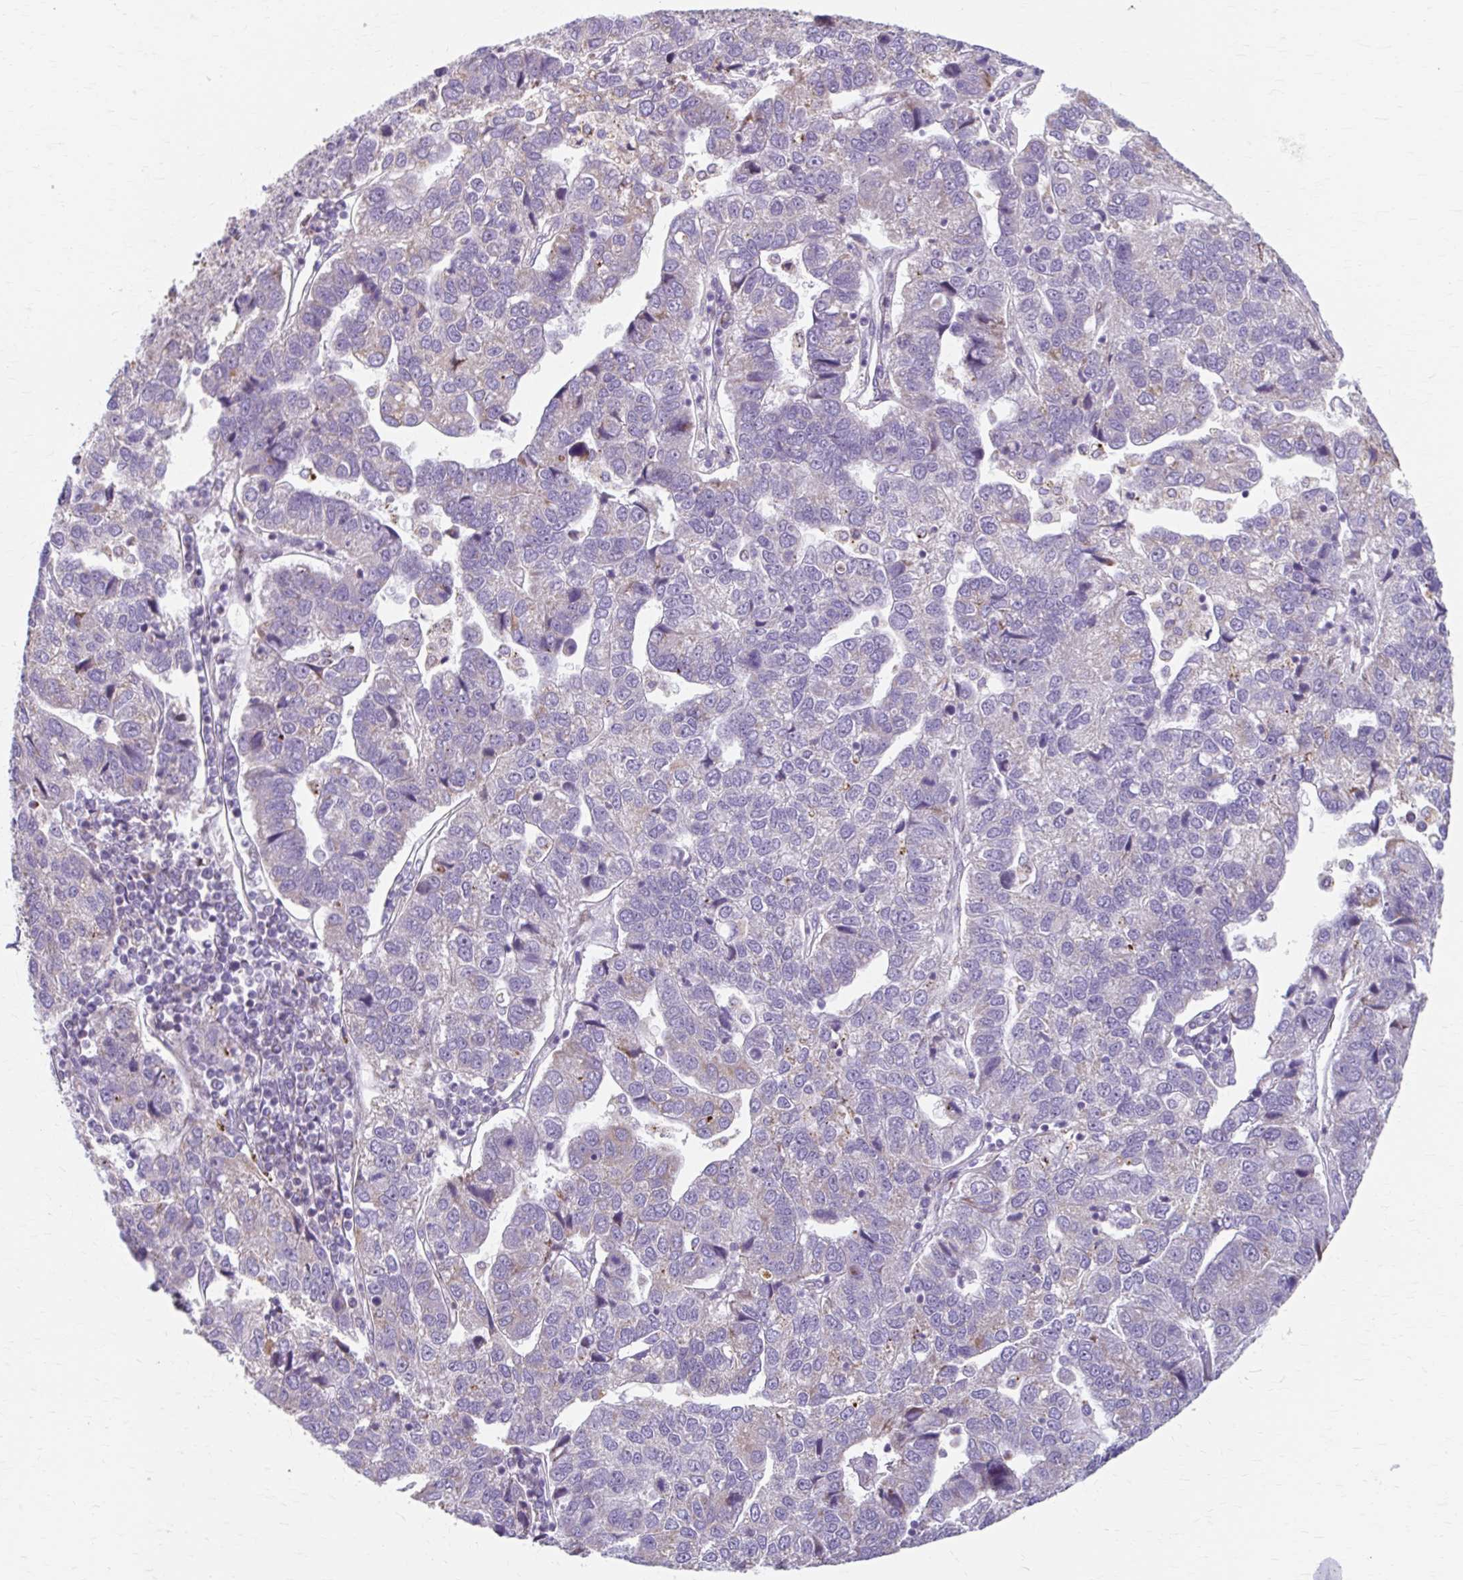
{"staining": {"intensity": "negative", "quantity": "none", "location": "none"}, "tissue": "pancreatic cancer", "cell_type": "Tumor cells", "image_type": "cancer", "snomed": [{"axis": "morphology", "description": "Adenocarcinoma, NOS"}, {"axis": "topography", "description": "Pancreas"}], "caption": "This histopathology image is of pancreatic cancer stained with IHC to label a protein in brown with the nuclei are counter-stained blue. There is no positivity in tumor cells.", "gene": "BEAN1", "patient": {"sex": "female", "age": 61}}